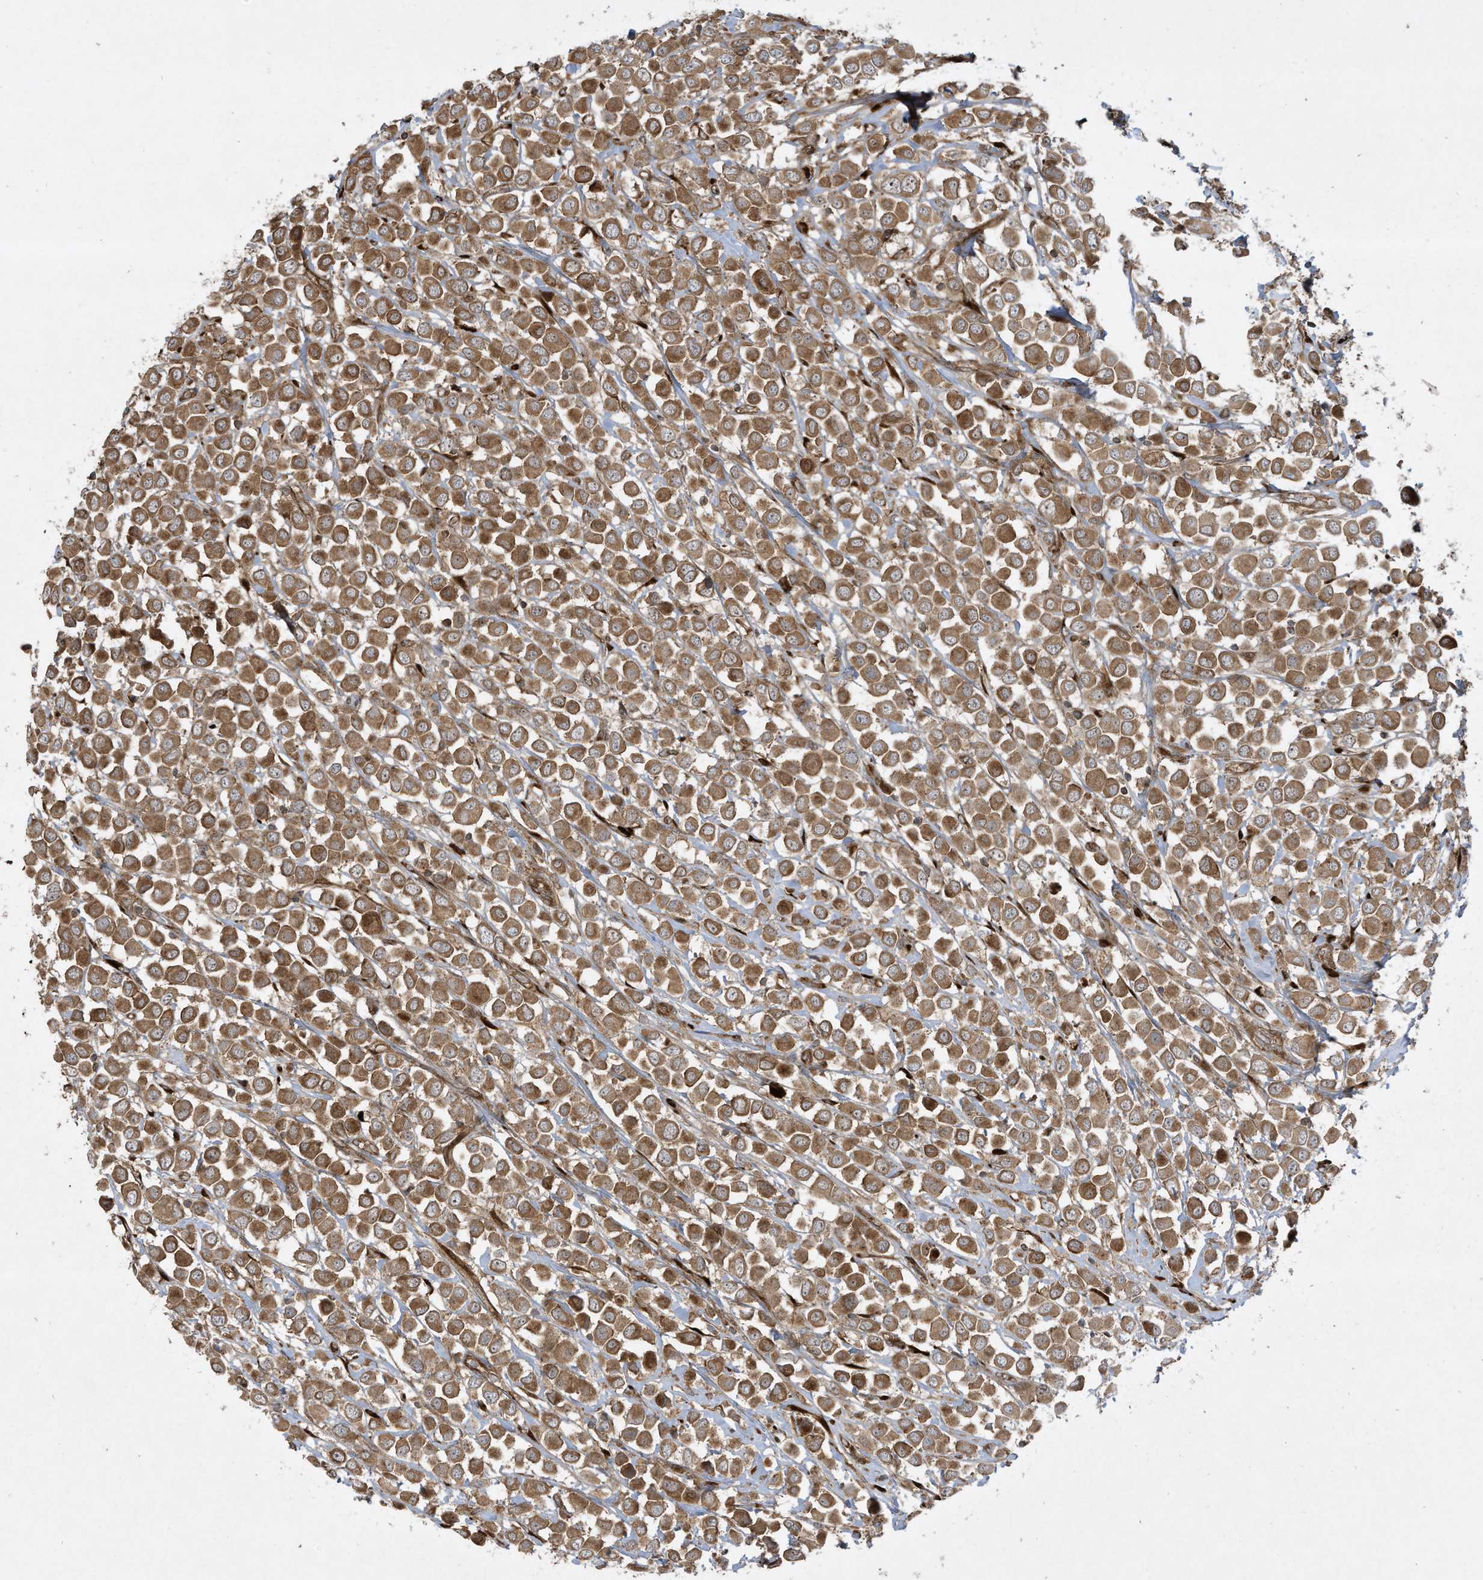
{"staining": {"intensity": "moderate", "quantity": ">75%", "location": "cytoplasmic/membranous"}, "tissue": "breast cancer", "cell_type": "Tumor cells", "image_type": "cancer", "snomed": [{"axis": "morphology", "description": "Duct carcinoma"}, {"axis": "topography", "description": "Breast"}], "caption": "Moderate cytoplasmic/membranous expression is seen in approximately >75% of tumor cells in breast intraductal carcinoma. (Stains: DAB in brown, nuclei in blue, Microscopy: brightfield microscopy at high magnification).", "gene": "DDIT4", "patient": {"sex": "female", "age": 61}}